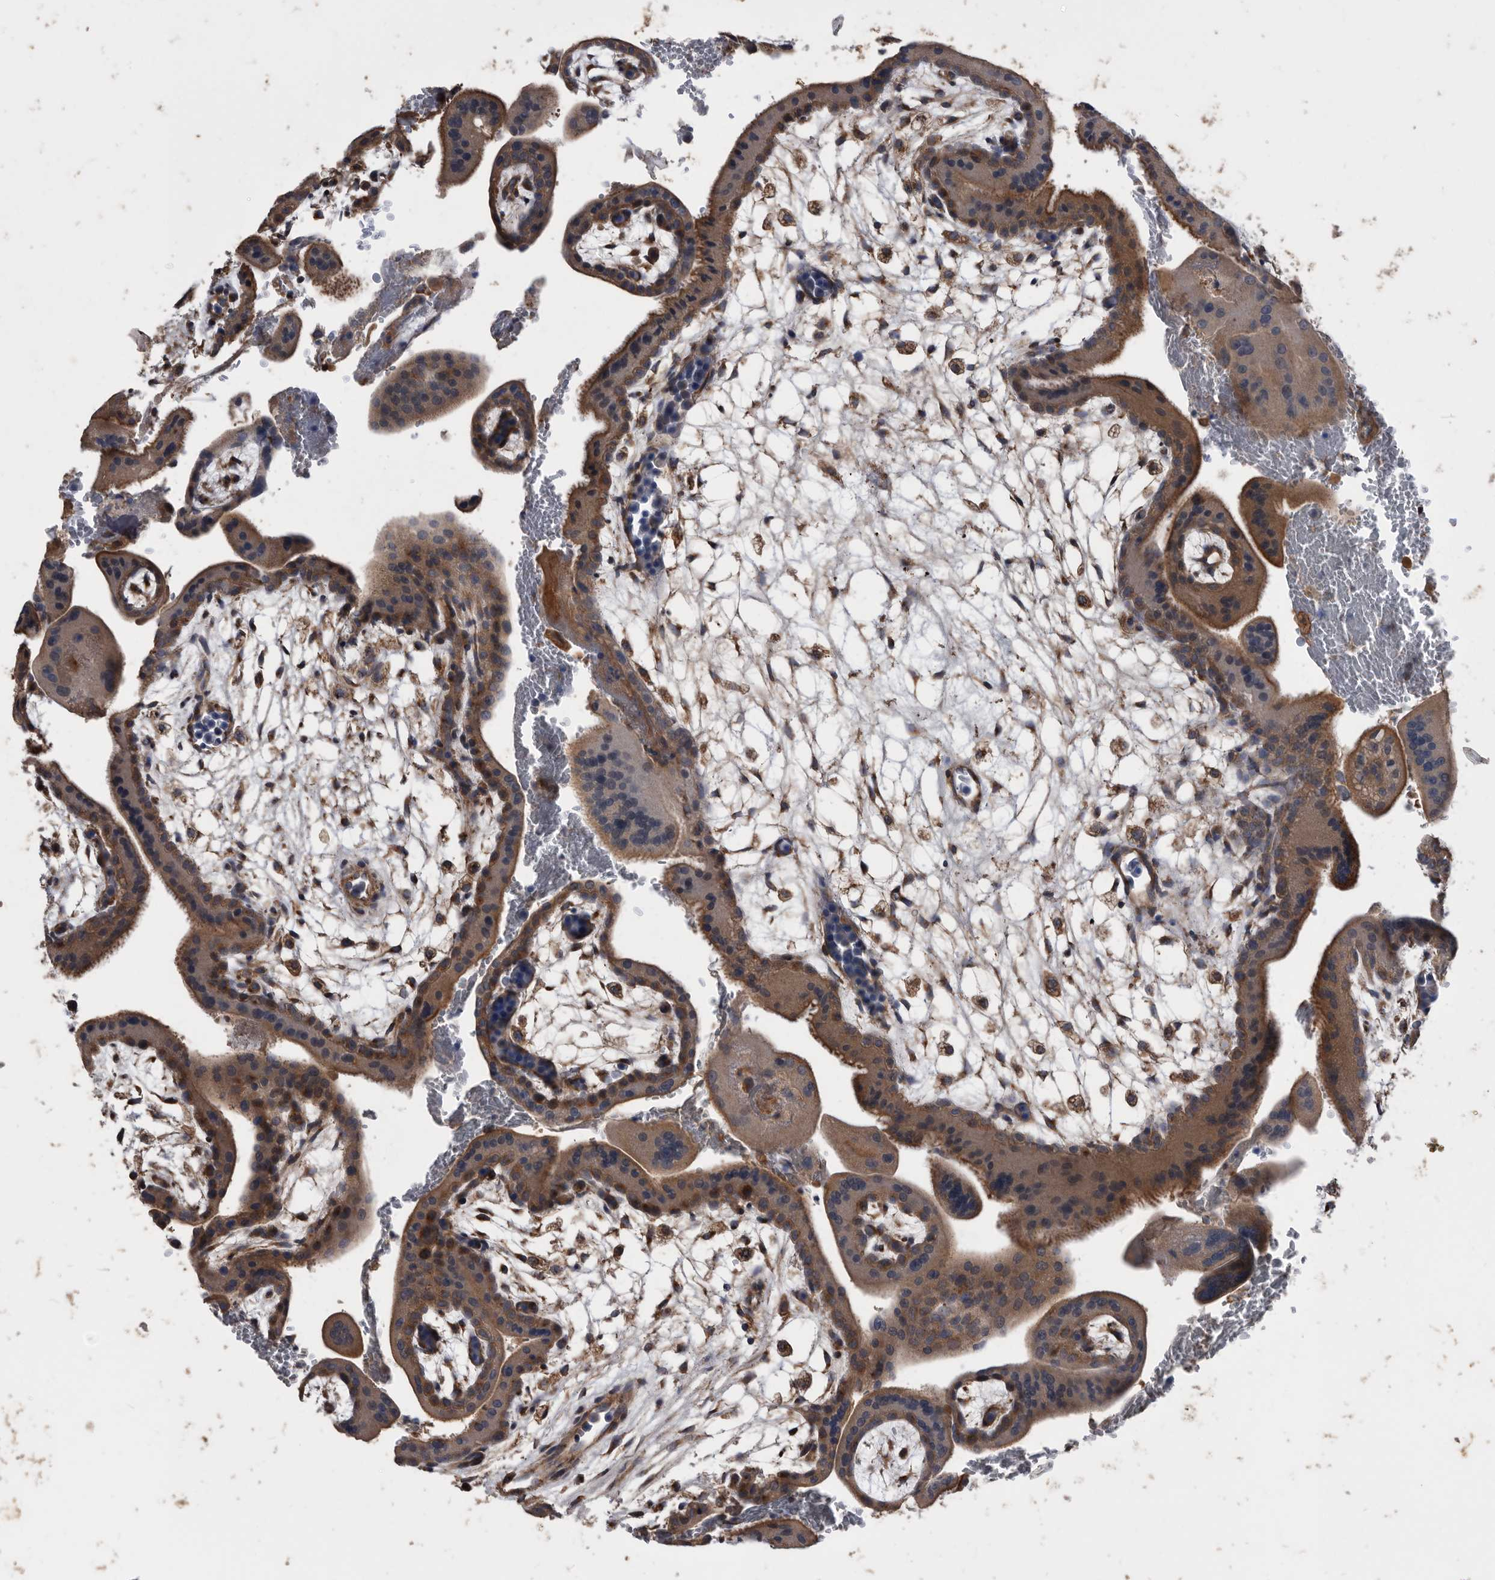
{"staining": {"intensity": "moderate", "quantity": ">75%", "location": "cytoplasmic/membranous"}, "tissue": "placenta", "cell_type": "Trophoblastic cells", "image_type": "normal", "snomed": [{"axis": "morphology", "description": "Normal tissue, NOS"}, {"axis": "topography", "description": "Placenta"}], "caption": "IHC micrograph of normal placenta stained for a protein (brown), which displays medium levels of moderate cytoplasmic/membranous staining in about >75% of trophoblastic cells.", "gene": "NRBP1", "patient": {"sex": "female", "age": 35}}